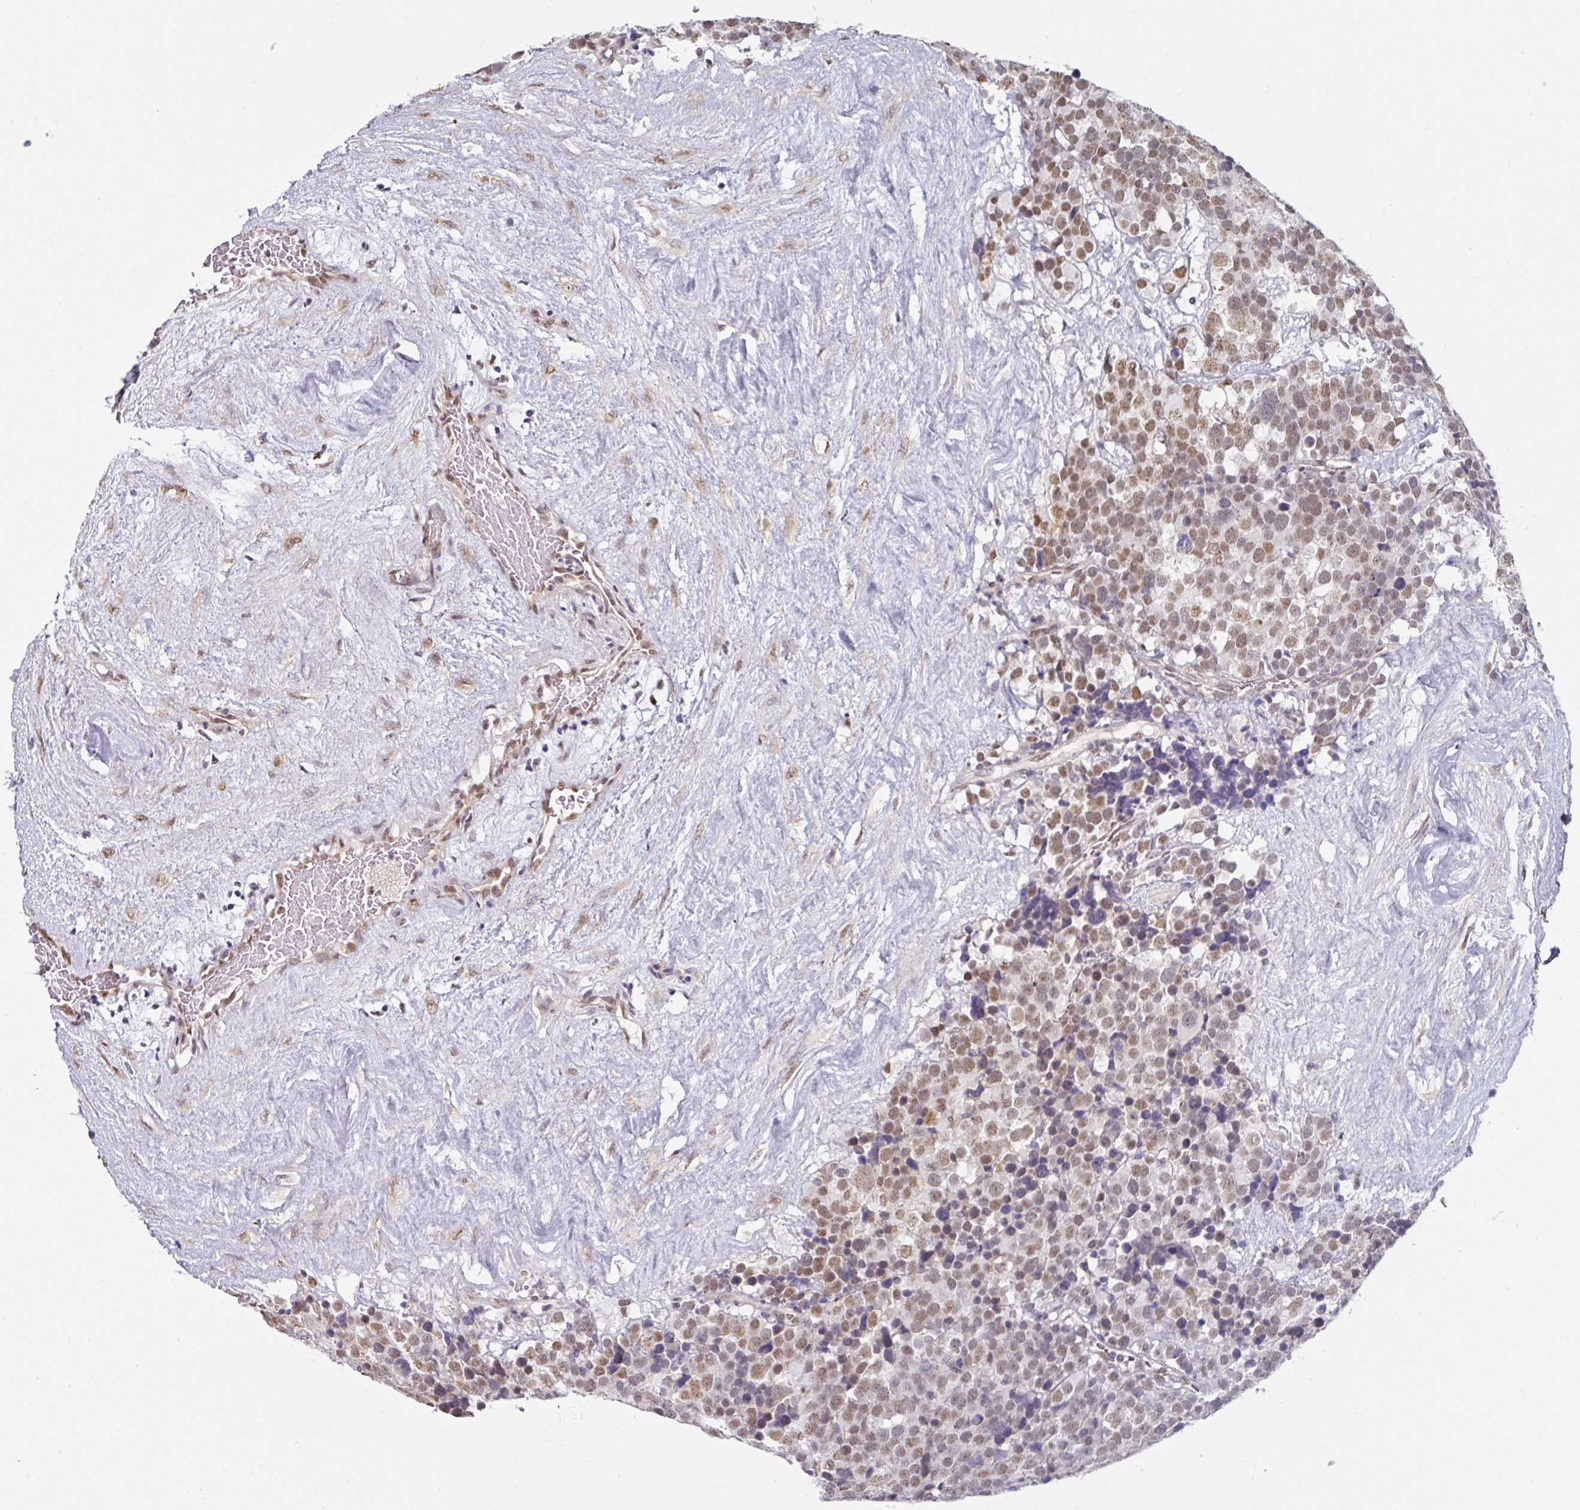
{"staining": {"intensity": "moderate", "quantity": ">75%", "location": "nuclear"}, "tissue": "testis cancer", "cell_type": "Tumor cells", "image_type": "cancer", "snomed": [{"axis": "morphology", "description": "Seminoma, NOS"}, {"axis": "topography", "description": "Testis"}], "caption": "Testis seminoma stained for a protein (brown) reveals moderate nuclear positive staining in approximately >75% of tumor cells.", "gene": "TMED5", "patient": {"sex": "male", "age": 71}}